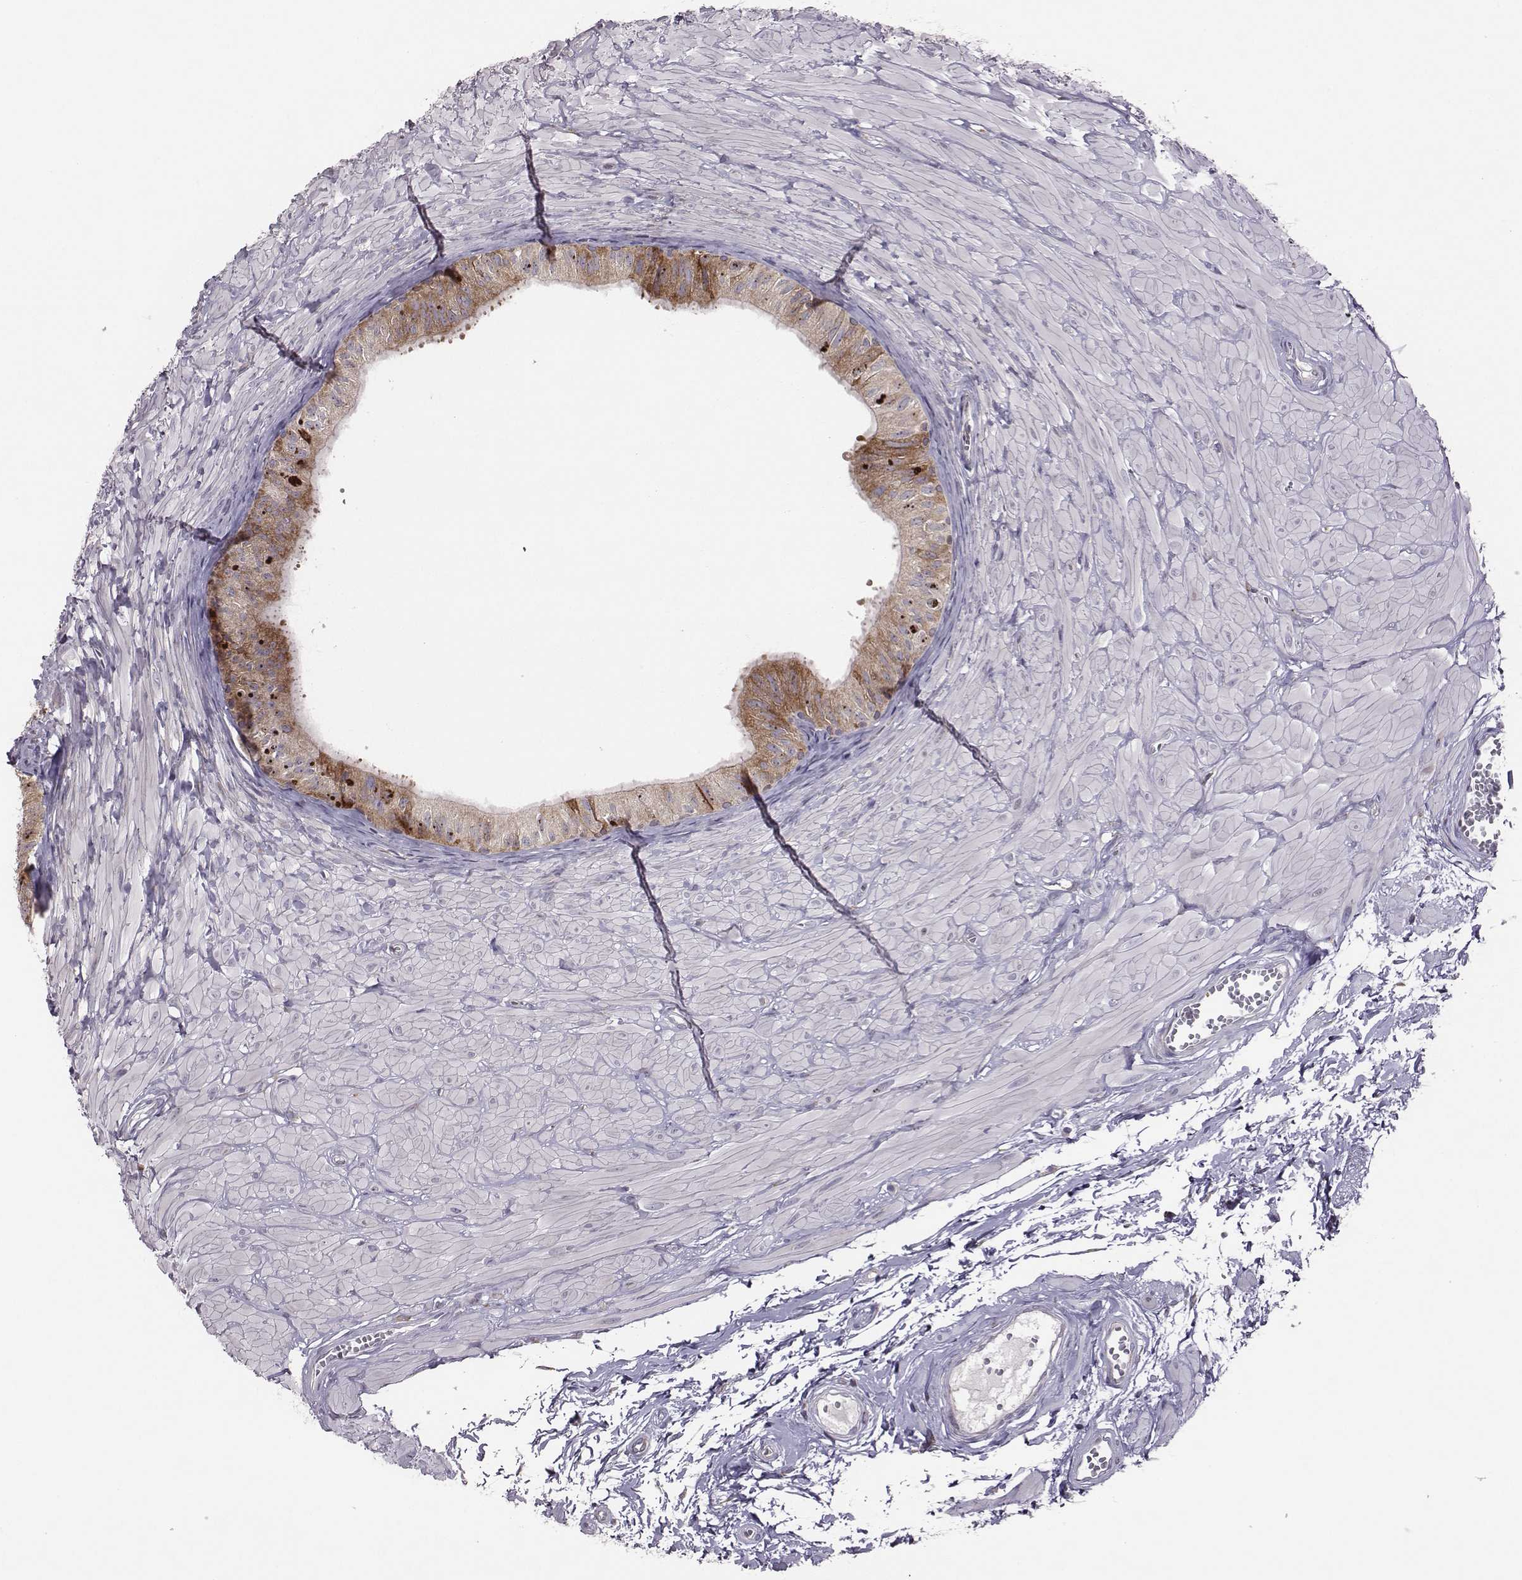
{"staining": {"intensity": "moderate", "quantity": ">75%", "location": "cytoplasmic/membranous"}, "tissue": "epididymis", "cell_type": "Glandular cells", "image_type": "normal", "snomed": [{"axis": "morphology", "description": "Normal tissue, NOS"}, {"axis": "topography", "description": "Epididymis"}, {"axis": "topography", "description": "Vas deferens"}], "caption": "A medium amount of moderate cytoplasmic/membranous expression is seen in approximately >75% of glandular cells in benign epididymis.", "gene": "SELENOI", "patient": {"sex": "male", "age": 23}}